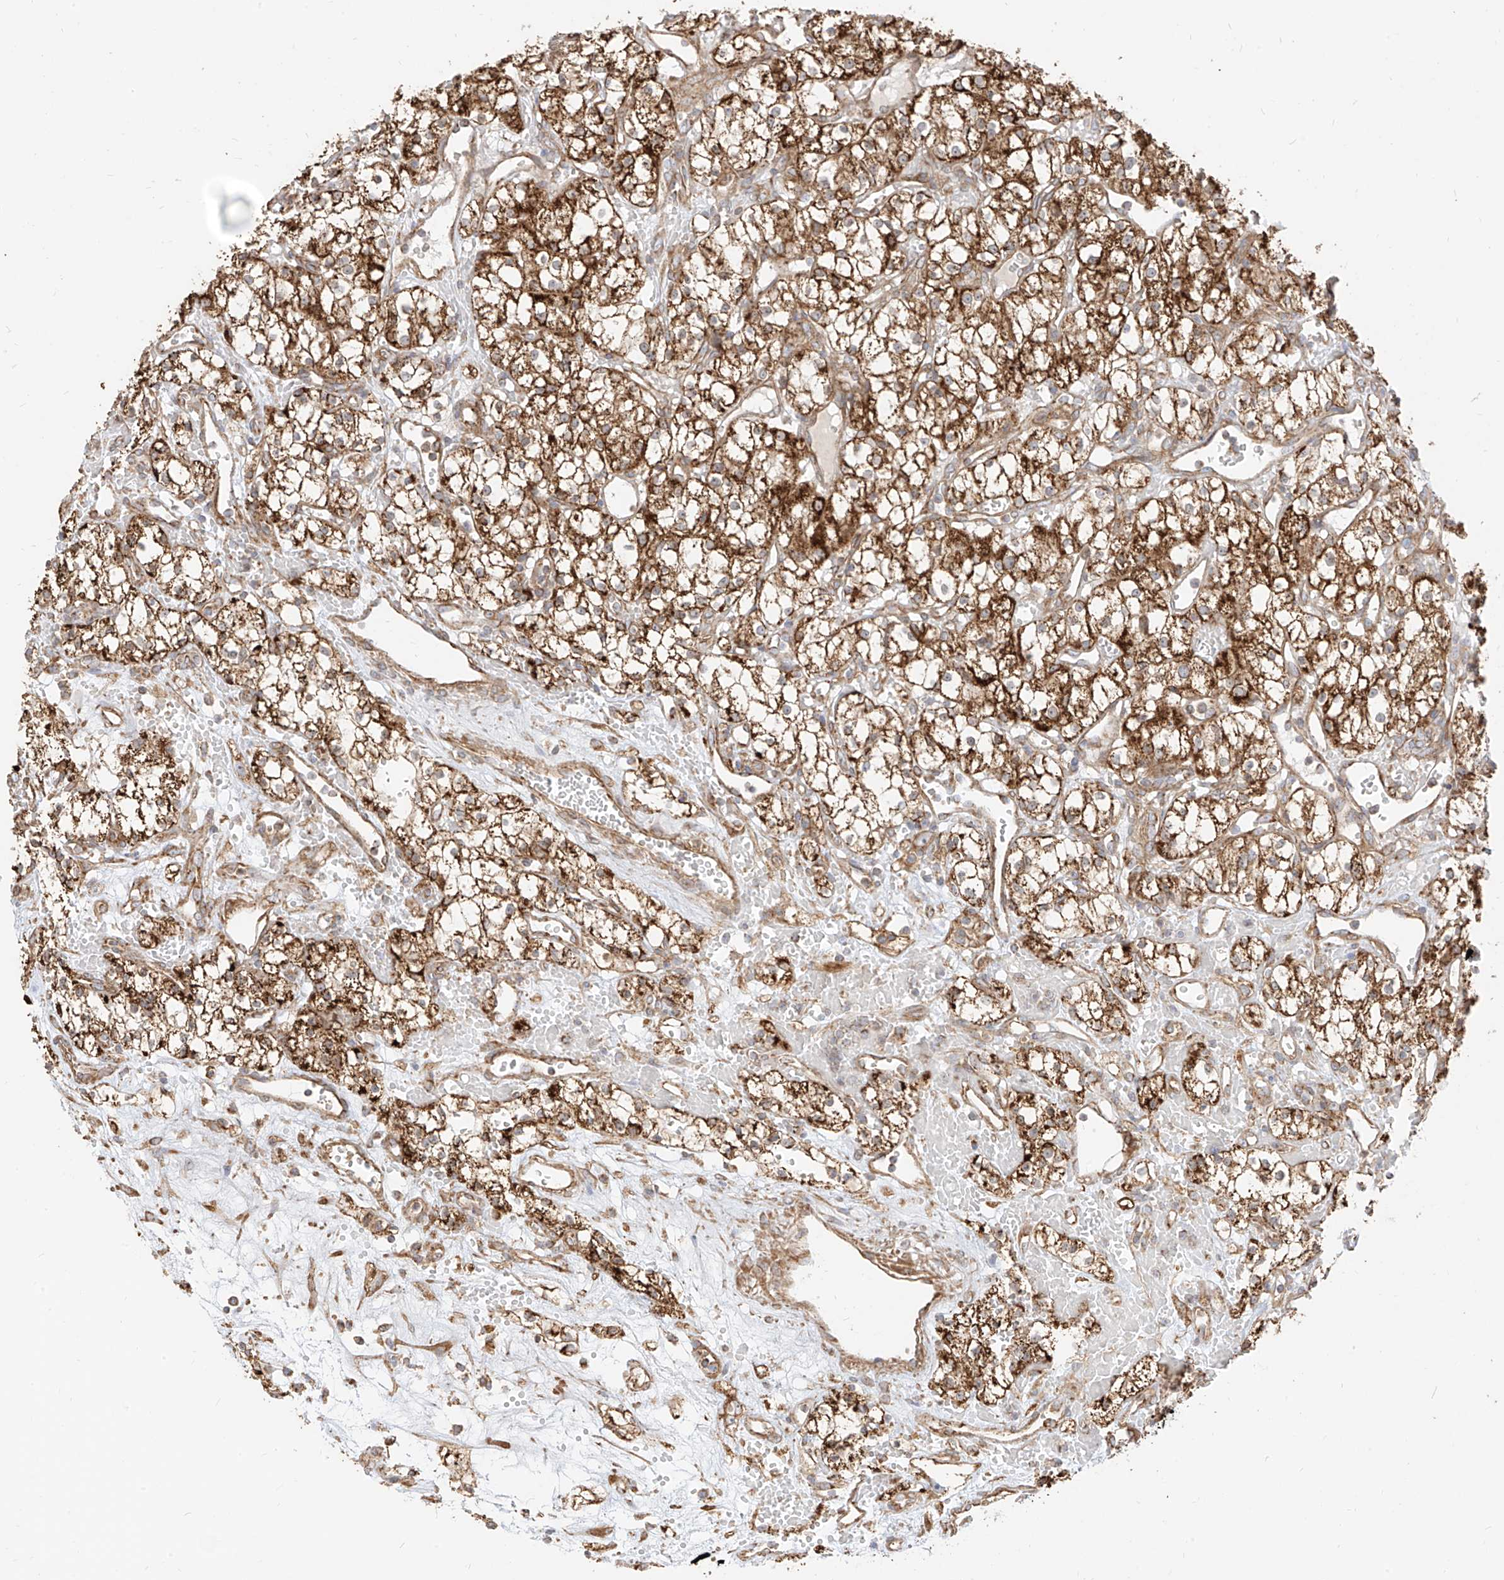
{"staining": {"intensity": "strong", "quantity": ">75%", "location": "cytoplasmic/membranous"}, "tissue": "renal cancer", "cell_type": "Tumor cells", "image_type": "cancer", "snomed": [{"axis": "morphology", "description": "Adenocarcinoma, NOS"}, {"axis": "topography", "description": "Kidney"}], "caption": "Approximately >75% of tumor cells in renal cancer (adenocarcinoma) show strong cytoplasmic/membranous protein expression as visualized by brown immunohistochemical staining.", "gene": "PLCL1", "patient": {"sex": "male", "age": 59}}